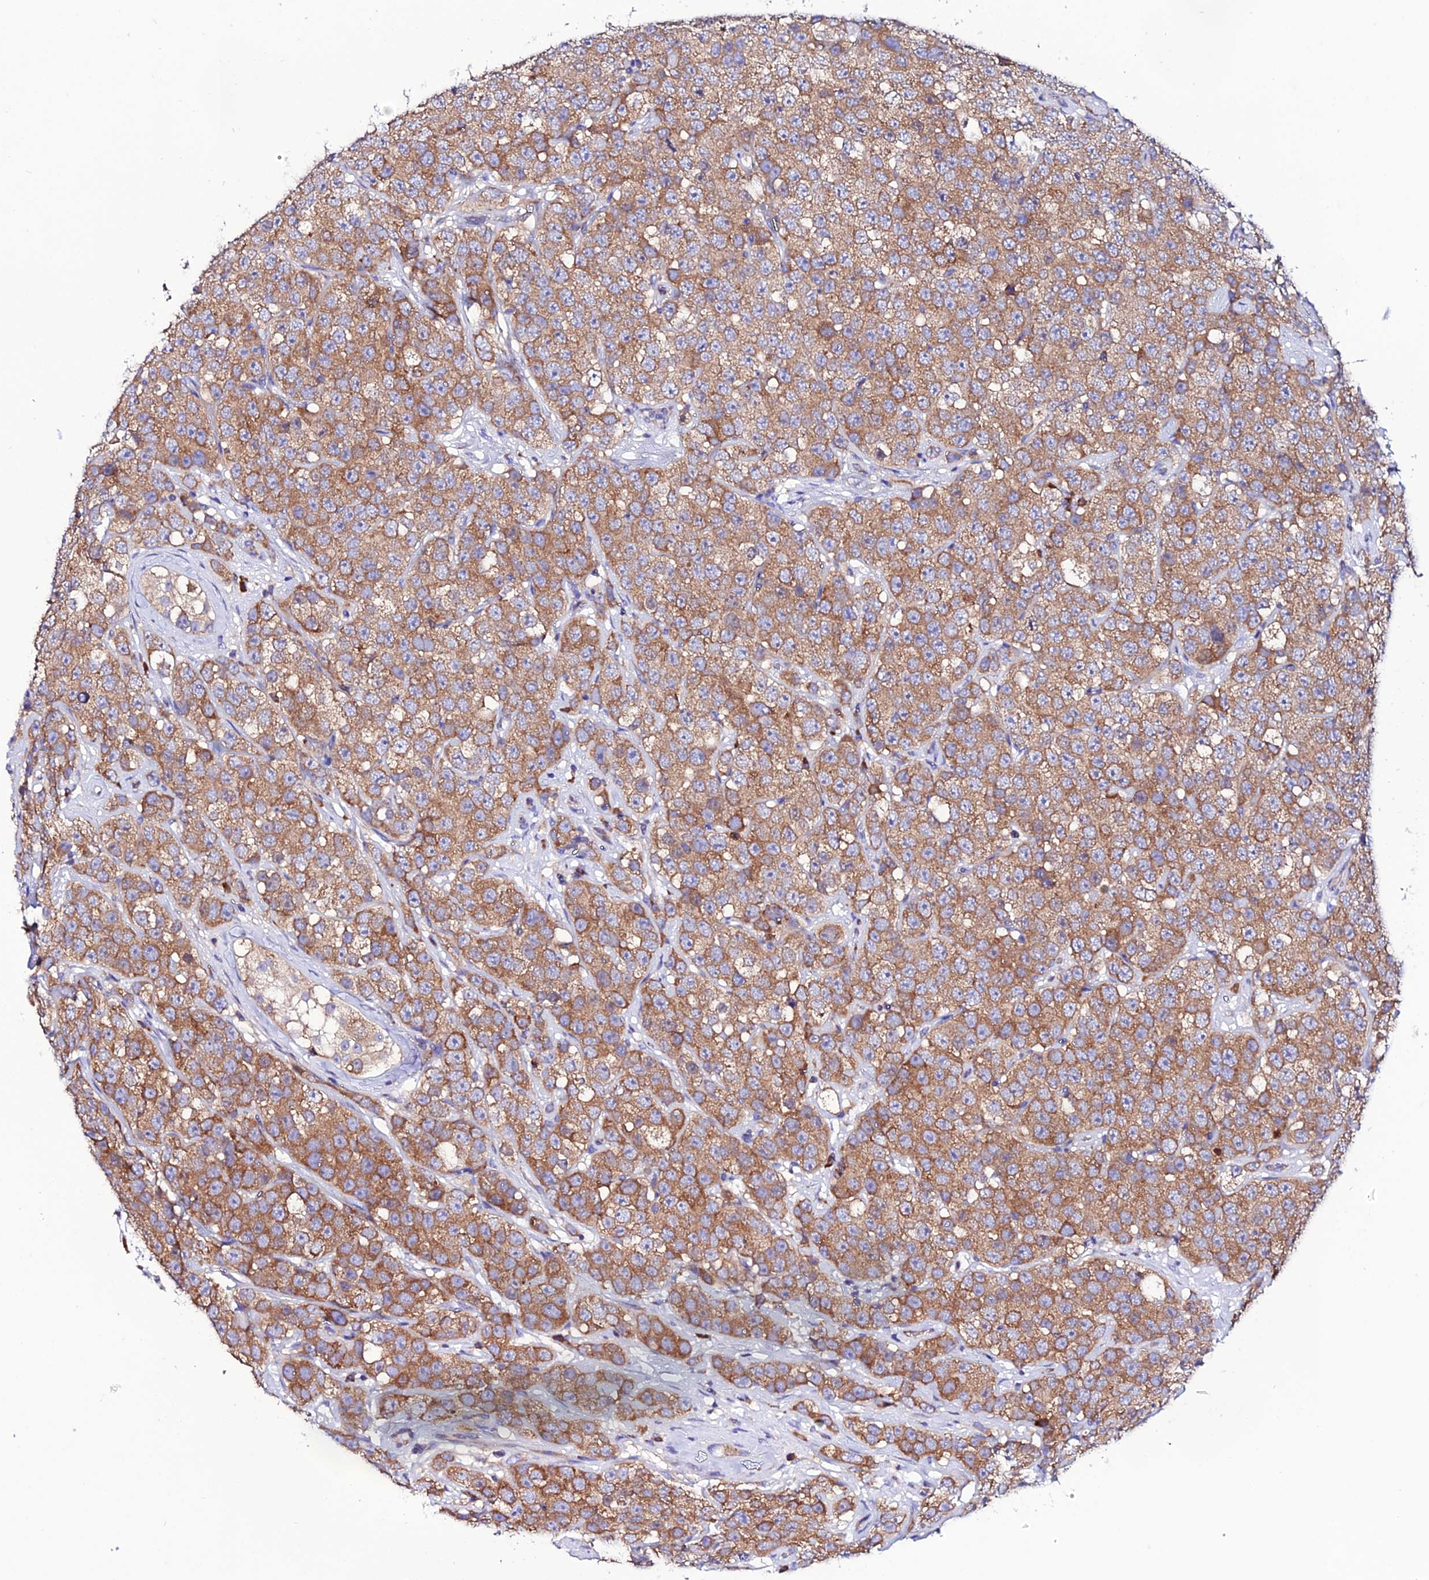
{"staining": {"intensity": "moderate", "quantity": ">75%", "location": "cytoplasmic/membranous"}, "tissue": "testis cancer", "cell_type": "Tumor cells", "image_type": "cancer", "snomed": [{"axis": "morphology", "description": "Seminoma, NOS"}, {"axis": "topography", "description": "Testis"}], "caption": "Tumor cells display moderate cytoplasmic/membranous expression in approximately >75% of cells in testis cancer. The staining was performed using DAB (3,3'-diaminobenzidine) to visualize the protein expression in brown, while the nuclei were stained in blue with hematoxylin (Magnification: 20x).", "gene": "EEF1G", "patient": {"sex": "male", "age": 28}}